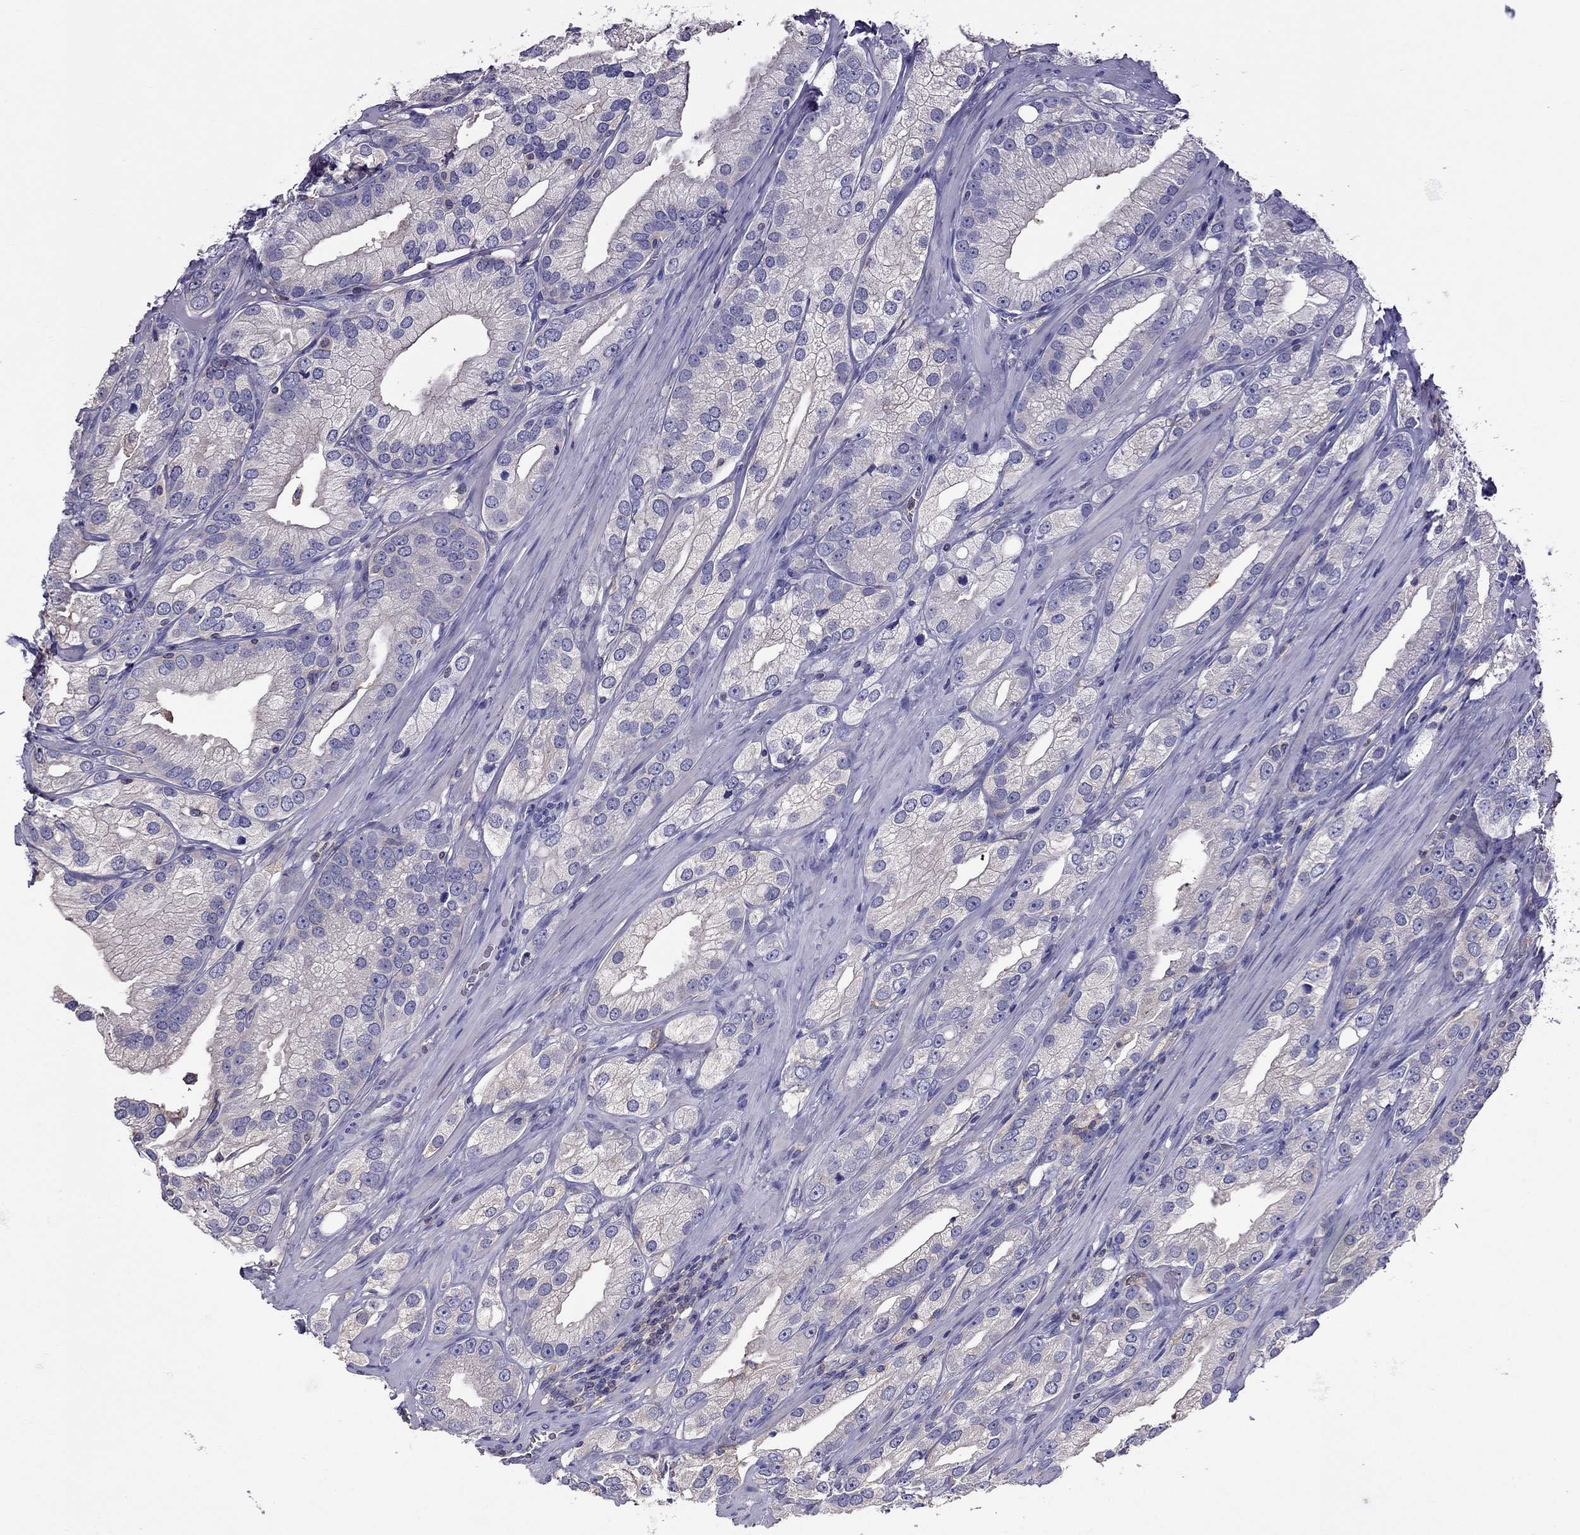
{"staining": {"intensity": "negative", "quantity": "none", "location": "none"}, "tissue": "prostate cancer", "cell_type": "Tumor cells", "image_type": "cancer", "snomed": [{"axis": "morphology", "description": "Adenocarcinoma, High grade"}, {"axis": "topography", "description": "Prostate and seminal vesicle, NOS"}], "caption": "This is an immunohistochemistry histopathology image of human prostate cancer. There is no expression in tumor cells.", "gene": "TEX22", "patient": {"sex": "male", "age": 62}}